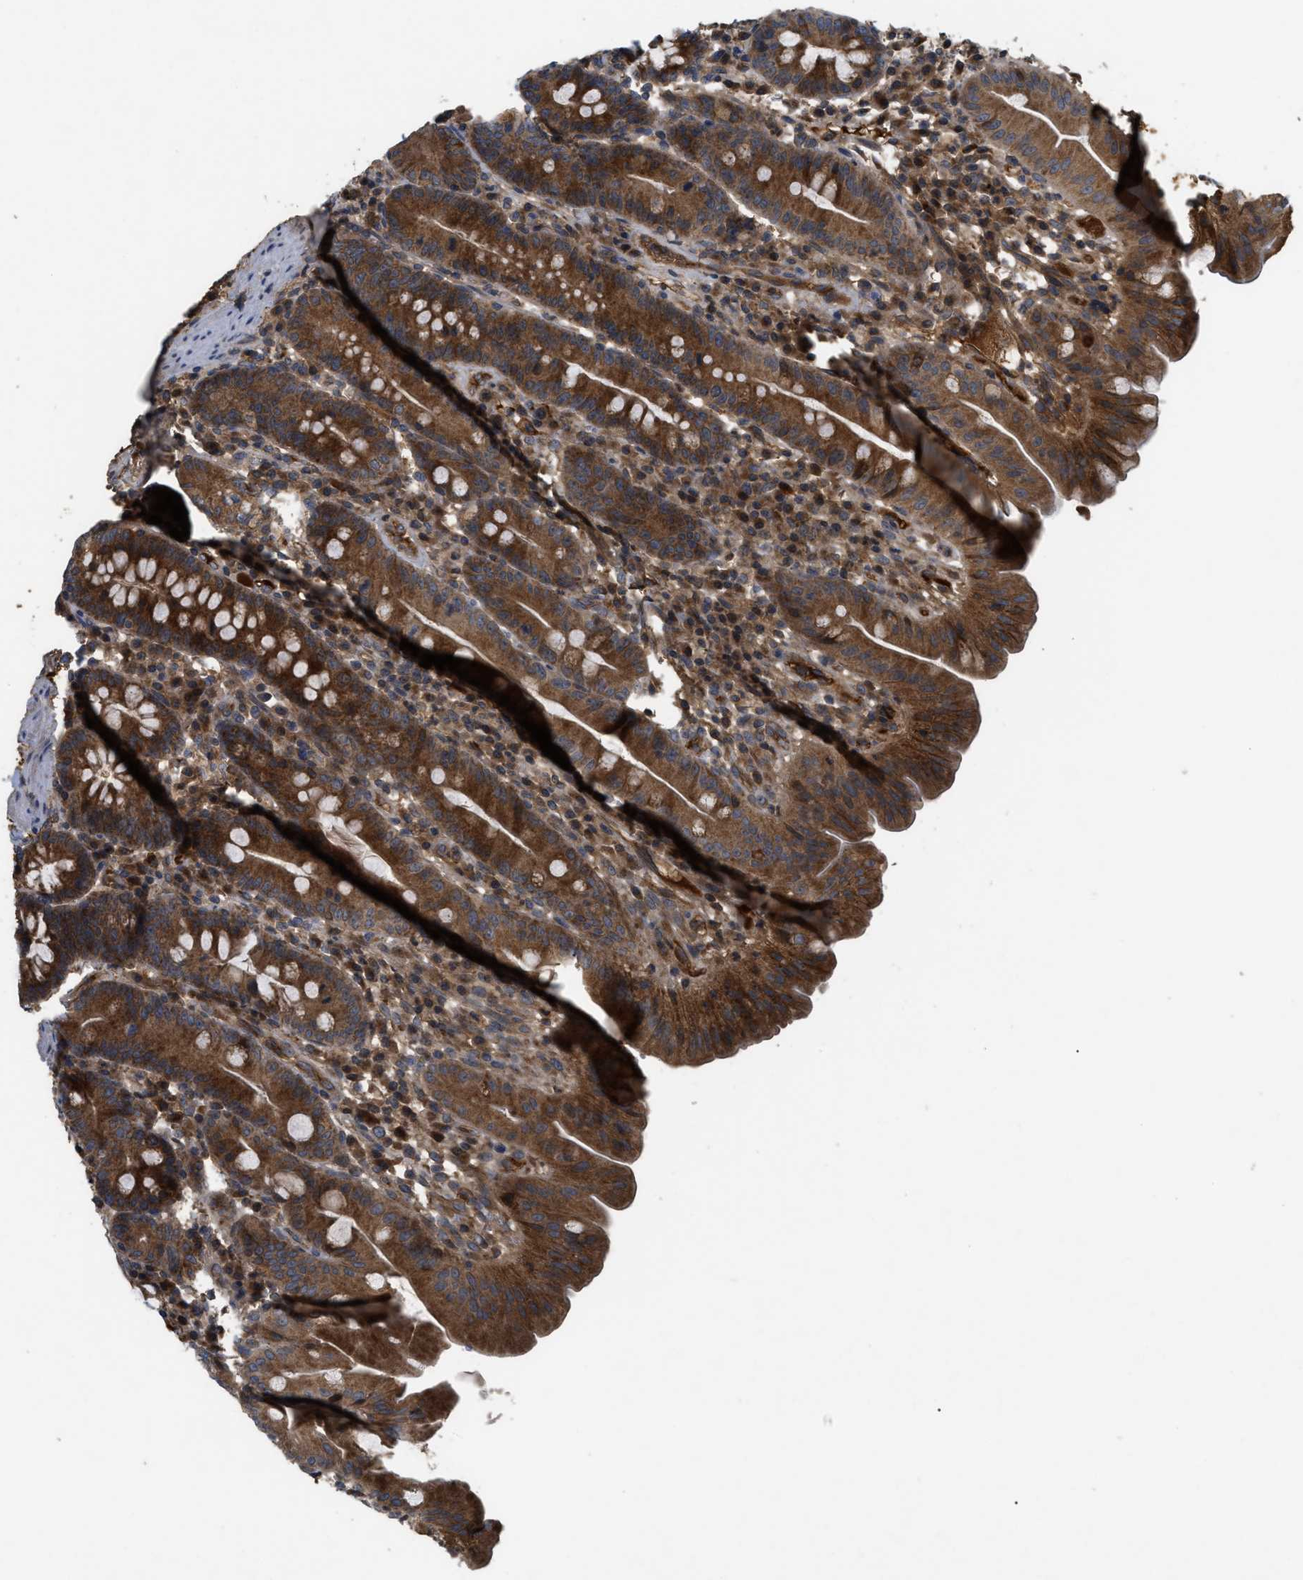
{"staining": {"intensity": "strong", "quantity": ">75%", "location": "cytoplasmic/membranous"}, "tissue": "duodenum", "cell_type": "Glandular cells", "image_type": "normal", "snomed": [{"axis": "morphology", "description": "Normal tissue, NOS"}, {"axis": "topography", "description": "Duodenum"}], "caption": "A photomicrograph of duodenum stained for a protein reveals strong cytoplasmic/membranous brown staining in glandular cells. Using DAB (brown) and hematoxylin (blue) stains, captured at high magnification using brightfield microscopy.", "gene": "RAB2A", "patient": {"sex": "male", "age": 50}}